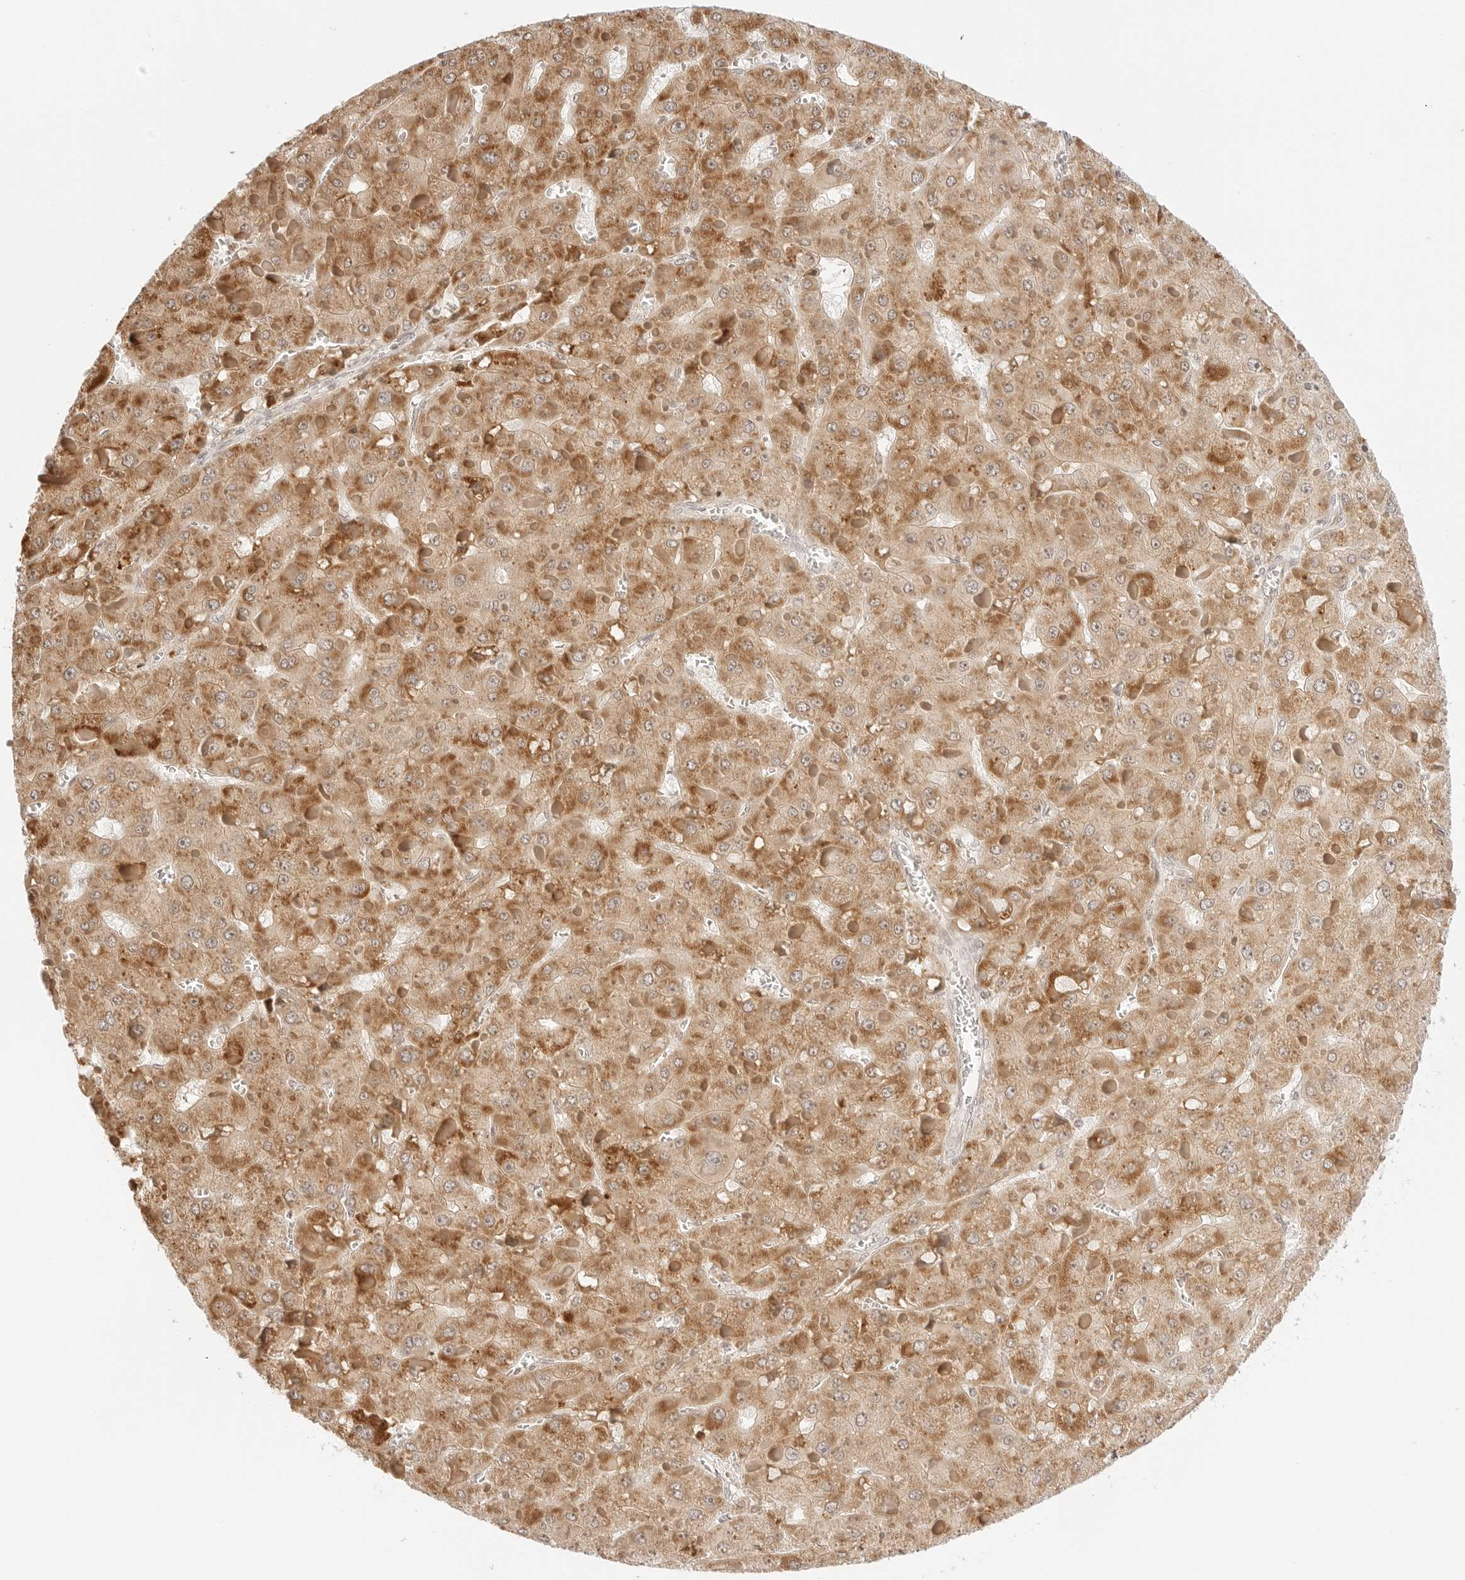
{"staining": {"intensity": "moderate", "quantity": ">75%", "location": "cytoplasmic/membranous"}, "tissue": "liver cancer", "cell_type": "Tumor cells", "image_type": "cancer", "snomed": [{"axis": "morphology", "description": "Carcinoma, Hepatocellular, NOS"}, {"axis": "topography", "description": "Liver"}], "caption": "Immunohistochemistry image of neoplastic tissue: human liver cancer stained using immunohistochemistry shows medium levels of moderate protein expression localized specifically in the cytoplasmic/membranous of tumor cells, appearing as a cytoplasmic/membranous brown color.", "gene": "RPS6KL1", "patient": {"sex": "female", "age": 73}}